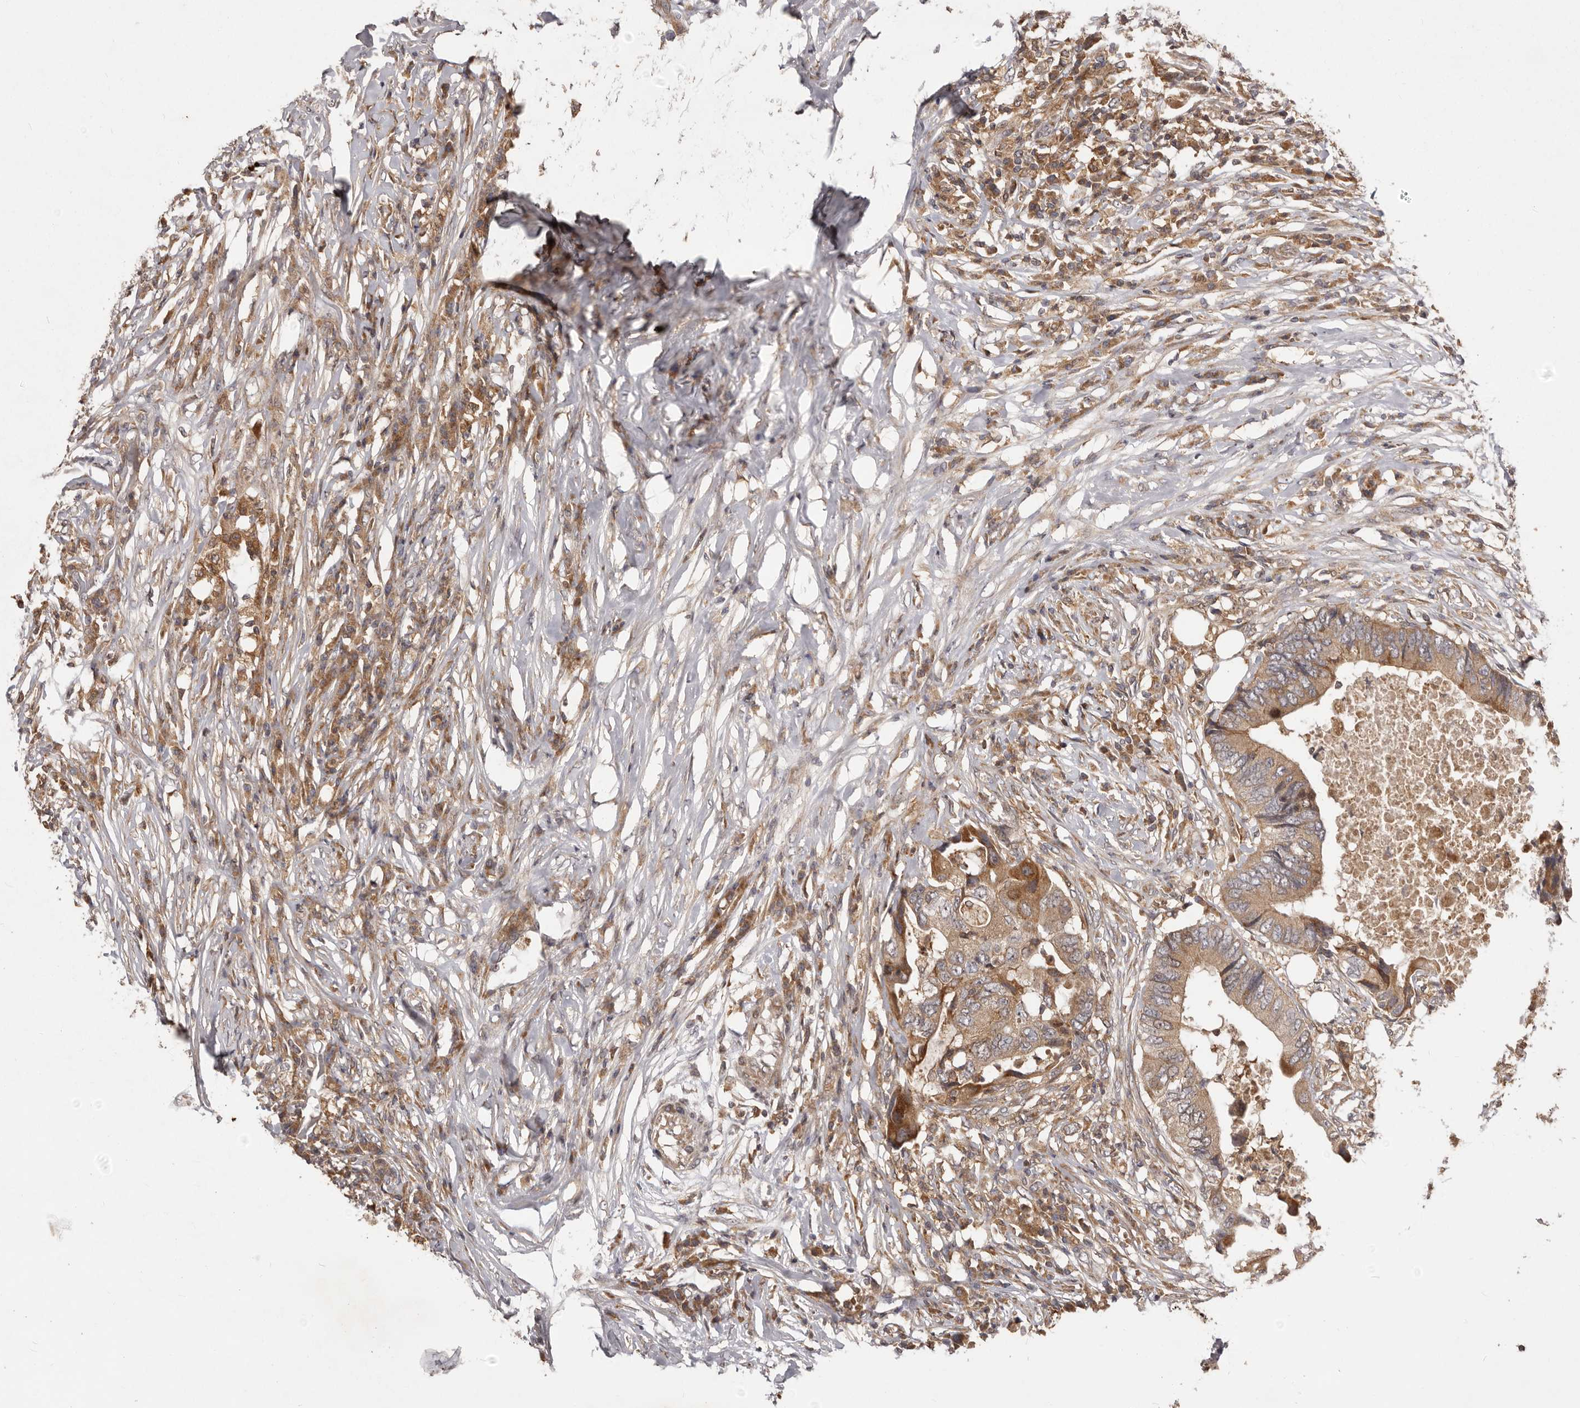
{"staining": {"intensity": "moderate", "quantity": ">75%", "location": "cytoplasmic/membranous"}, "tissue": "colorectal cancer", "cell_type": "Tumor cells", "image_type": "cancer", "snomed": [{"axis": "morphology", "description": "Adenocarcinoma, NOS"}, {"axis": "topography", "description": "Colon"}], "caption": "This image demonstrates immunohistochemistry (IHC) staining of colorectal cancer (adenocarcinoma), with medium moderate cytoplasmic/membranous expression in approximately >75% of tumor cells.", "gene": "RNF187", "patient": {"sex": "male", "age": 71}}